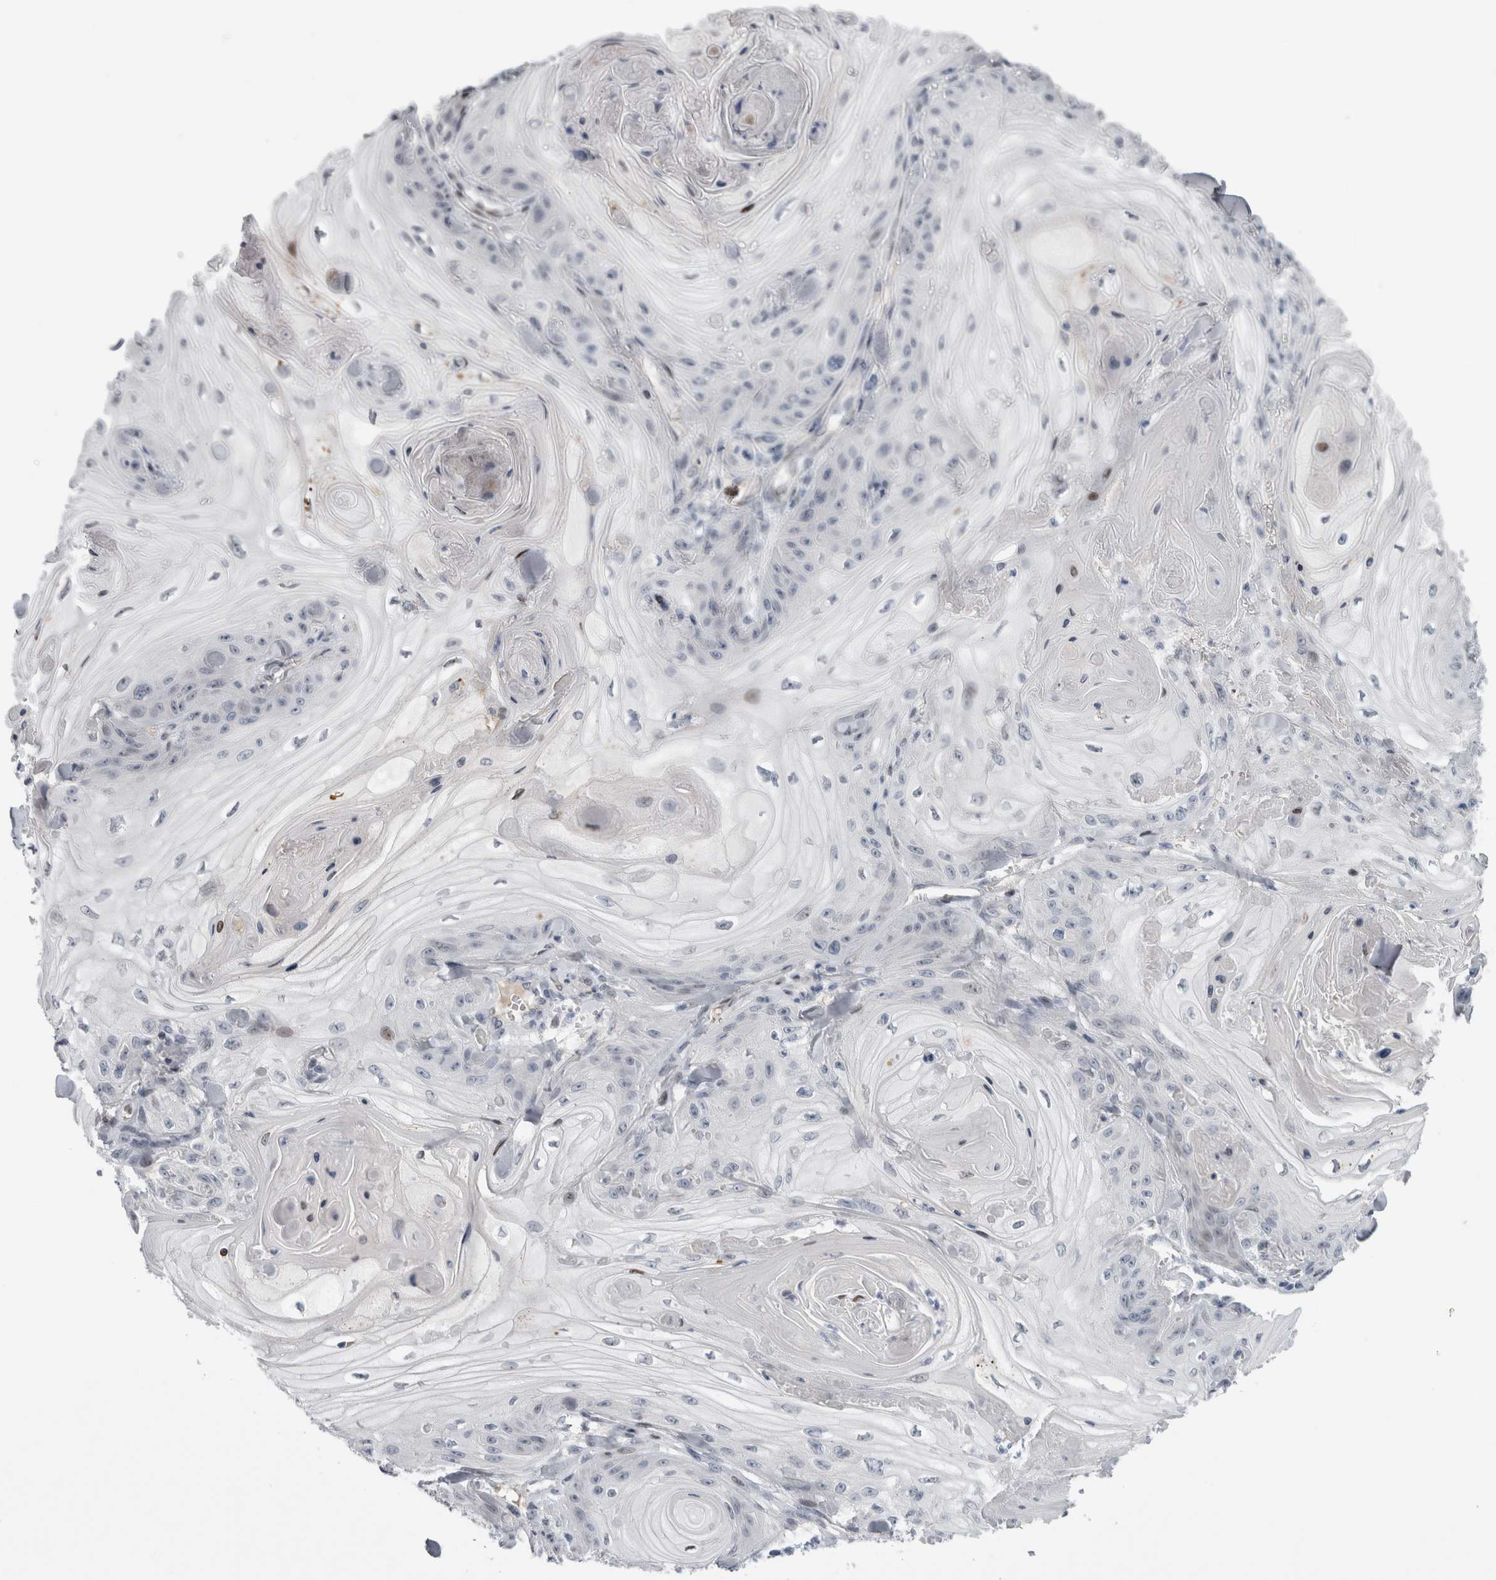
{"staining": {"intensity": "negative", "quantity": "none", "location": "none"}, "tissue": "skin cancer", "cell_type": "Tumor cells", "image_type": "cancer", "snomed": [{"axis": "morphology", "description": "Squamous cell carcinoma, NOS"}, {"axis": "topography", "description": "Skin"}], "caption": "Tumor cells show no significant positivity in squamous cell carcinoma (skin).", "gene": "DMTN", "patient": {"sex": "male", "age": 74}}